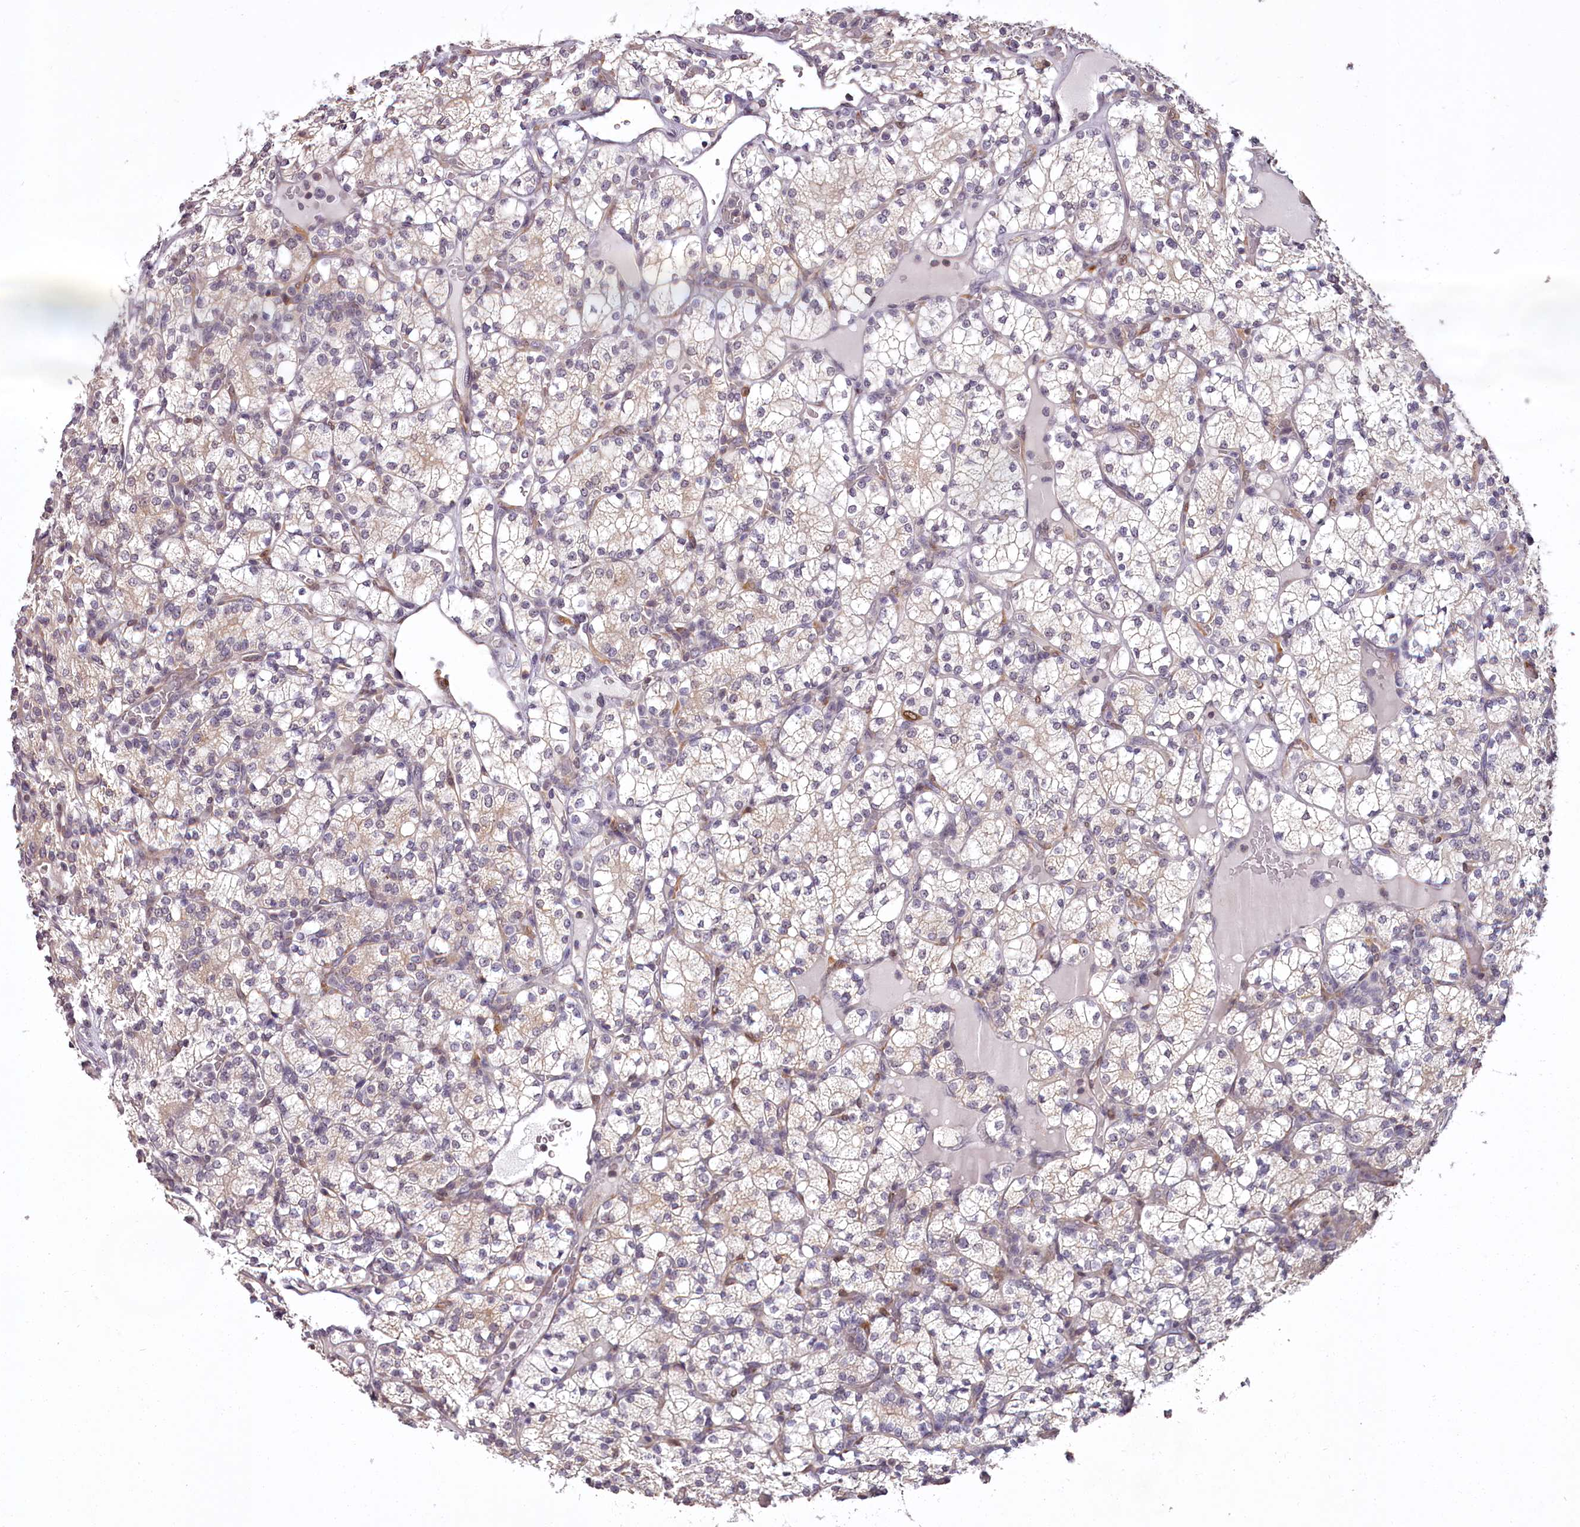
{"staining": {"intensity": "negative", "quantity": "none", "location": "none"}, "tissue": "renal cancer", "cell_type": "Tumor cells", "image_type": "cancer", "snomed": [{"axis": "morphology", "description": "Adenocarcinoma, NOS"}, {"axis": "topography", "description": "Kidney"}], "caption": "Tumor cells show no significant protein positivity in renal cancer (adenocarcinoma).", "gene": "CCDC92", "patient": {"sex": "male", "age": 77}}